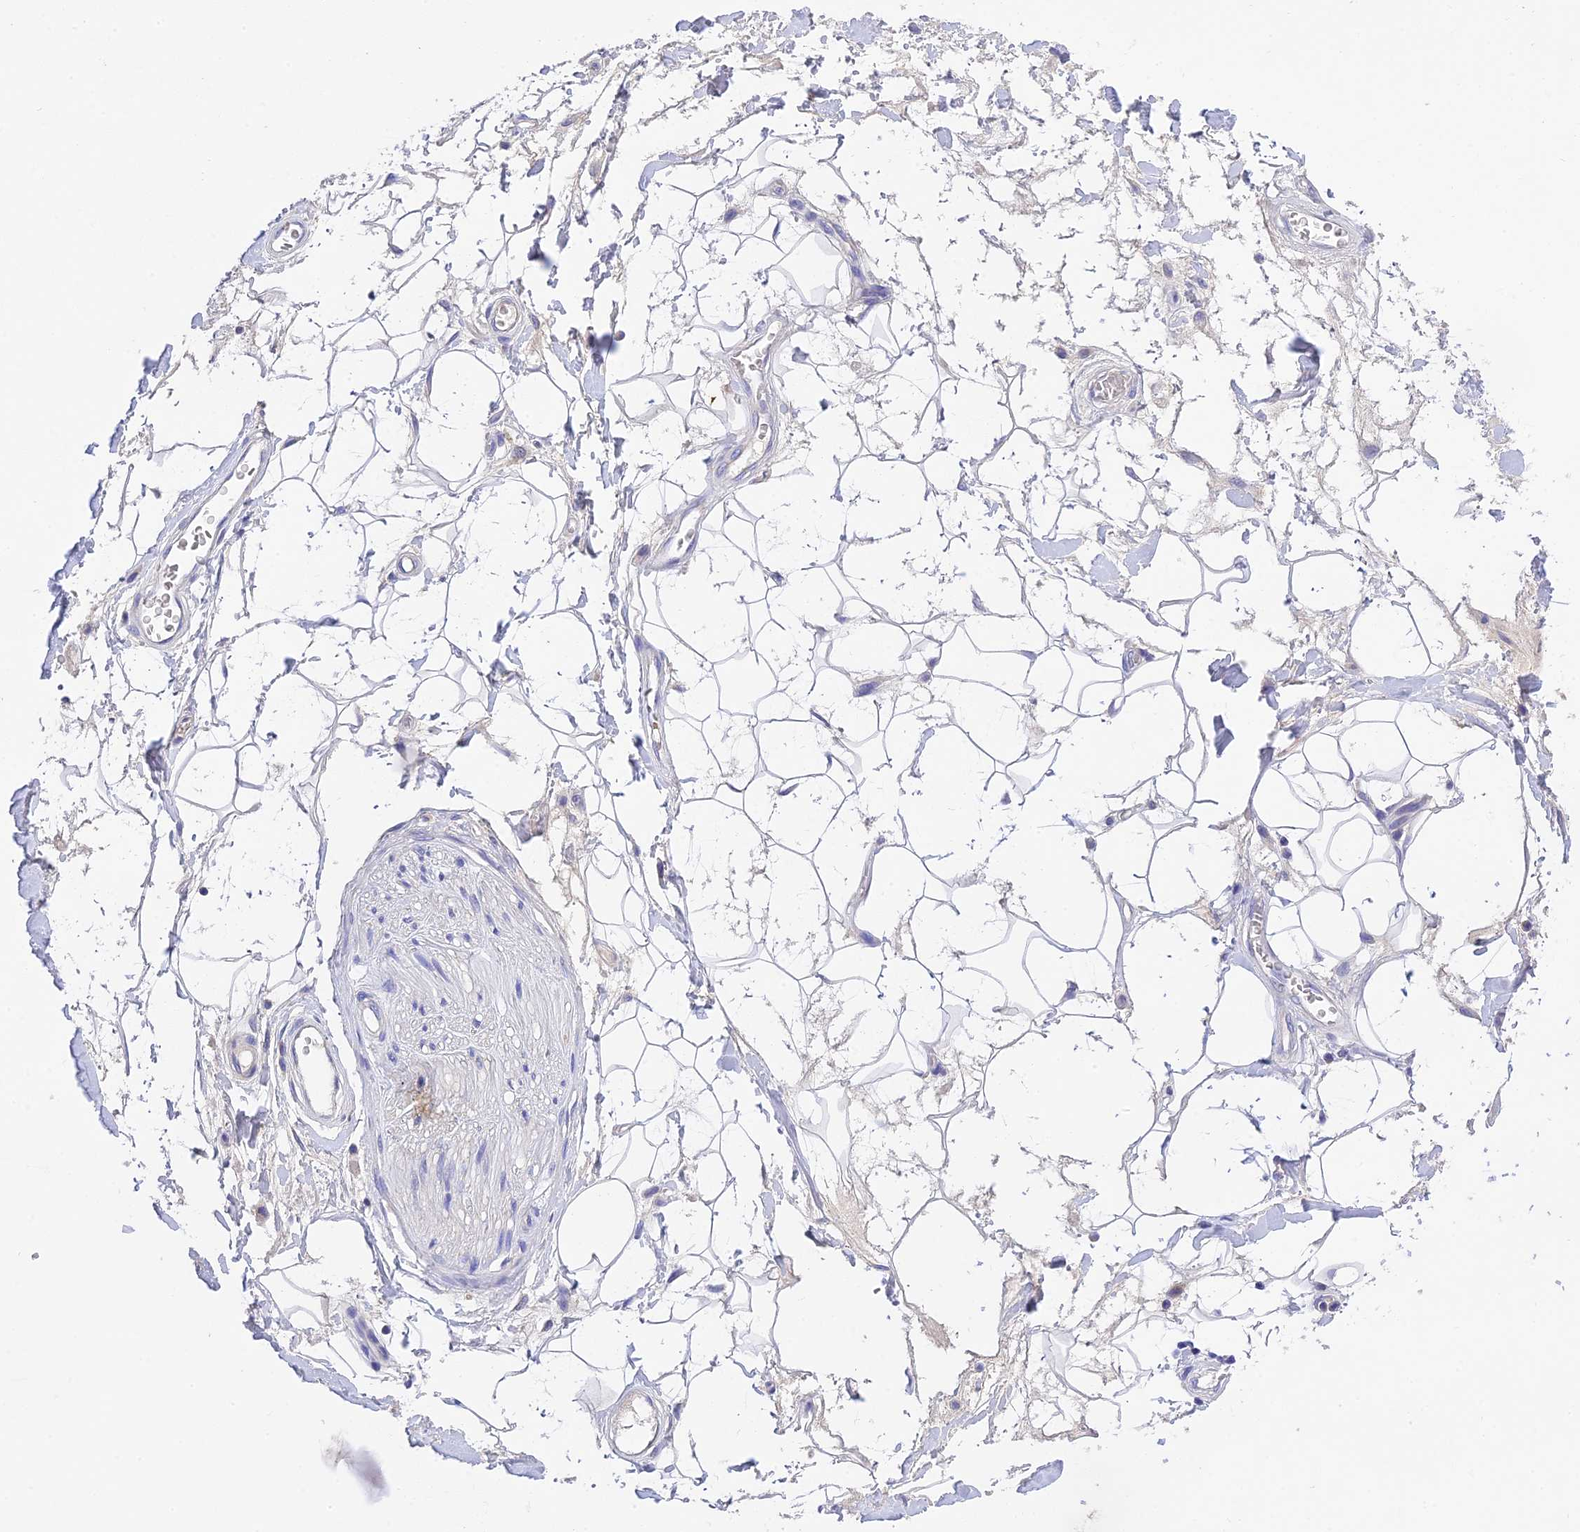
{"staining": {"intensity": "negative", "quantity": "none", "location": "none"}, "tissue": "adipose tissue", "cell_type": "Adipocytes", "image_type": "normal", "snomed": [{"axis": "morphology", "description": "Normal tissue, NOS"}, {"axis": "morphology", "description": "Adenocarcinoma, NOS"}, {"axis": "topography", "description": "Rectum"}, {"axis": "topography", "description": "Vagina"}, {"axis": "topography", "description": "Peripheral nerve tissue"}], "caption": "Immunohistochemical staining of unremarkable human adipose tissue shows no significant positivity in adipocytes. (DAB (3,3'-diaminobenzidine) IHC visualized using brightfield microscopy, high magnification).", "gene": "MS4A5", "patient": {"sex": "female", "age": 71}}